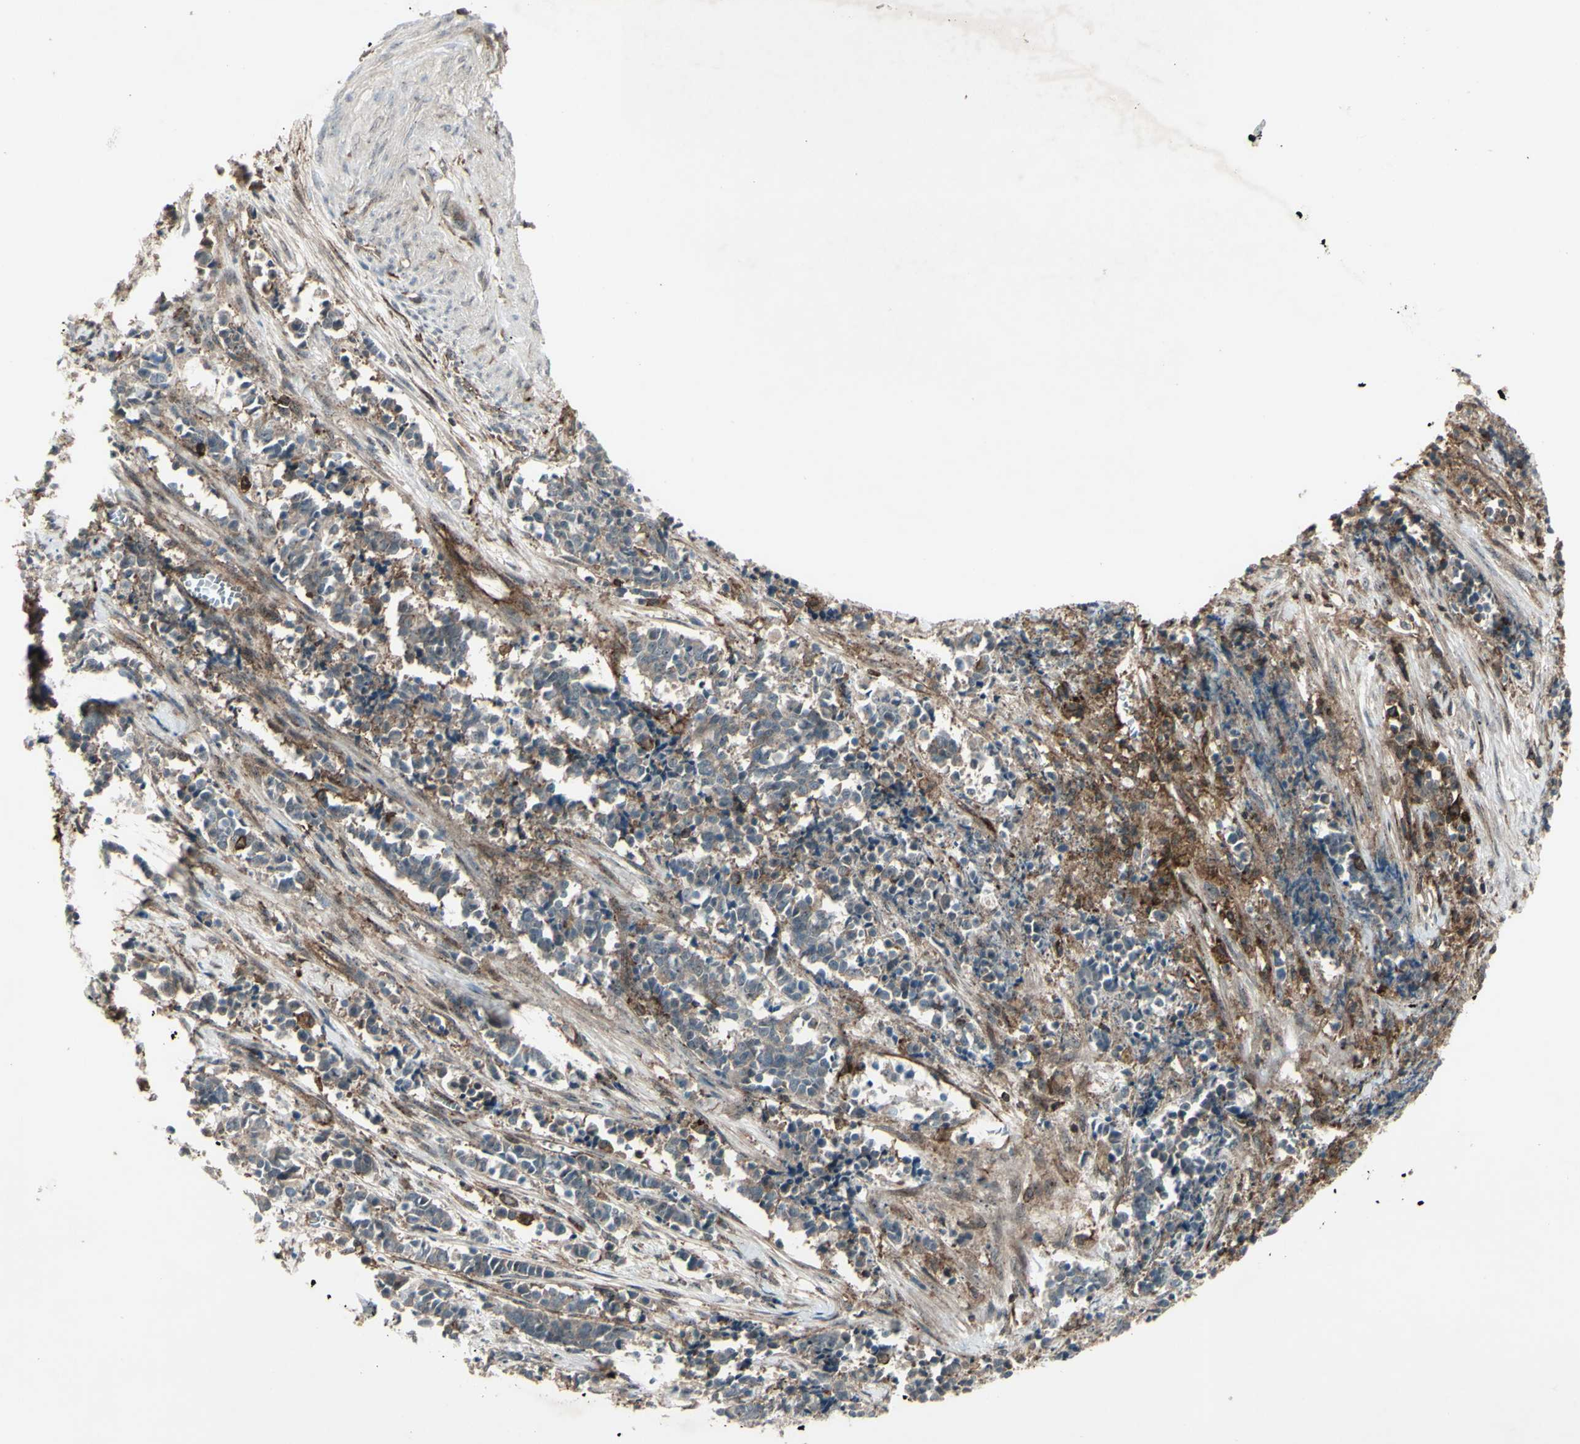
{"staining": {"intensity": "weak", "quantity": ">75%", "location": "cytoplasmic/membranous"}, "tissue": "cervical cancer", "cell_type": "Tumor cells", "image_type": "cancer", "snomed": [{"axis": "morphology", "description": "Normal tissue, NOS"}, {"axis": "morphology", "description": "Squamous cell carcinoma, NOS"}, {"axis": "topography", "description": "Cervix"}], "caption": "Cervical squamous cell carcinoma stained for a protein (brown) displays weak cytoplasmic/membranous positive positivity in approximately >75% of tumor cells.", "gene": "FXYD5", "patient": {"sex": "female", "age": 35}}